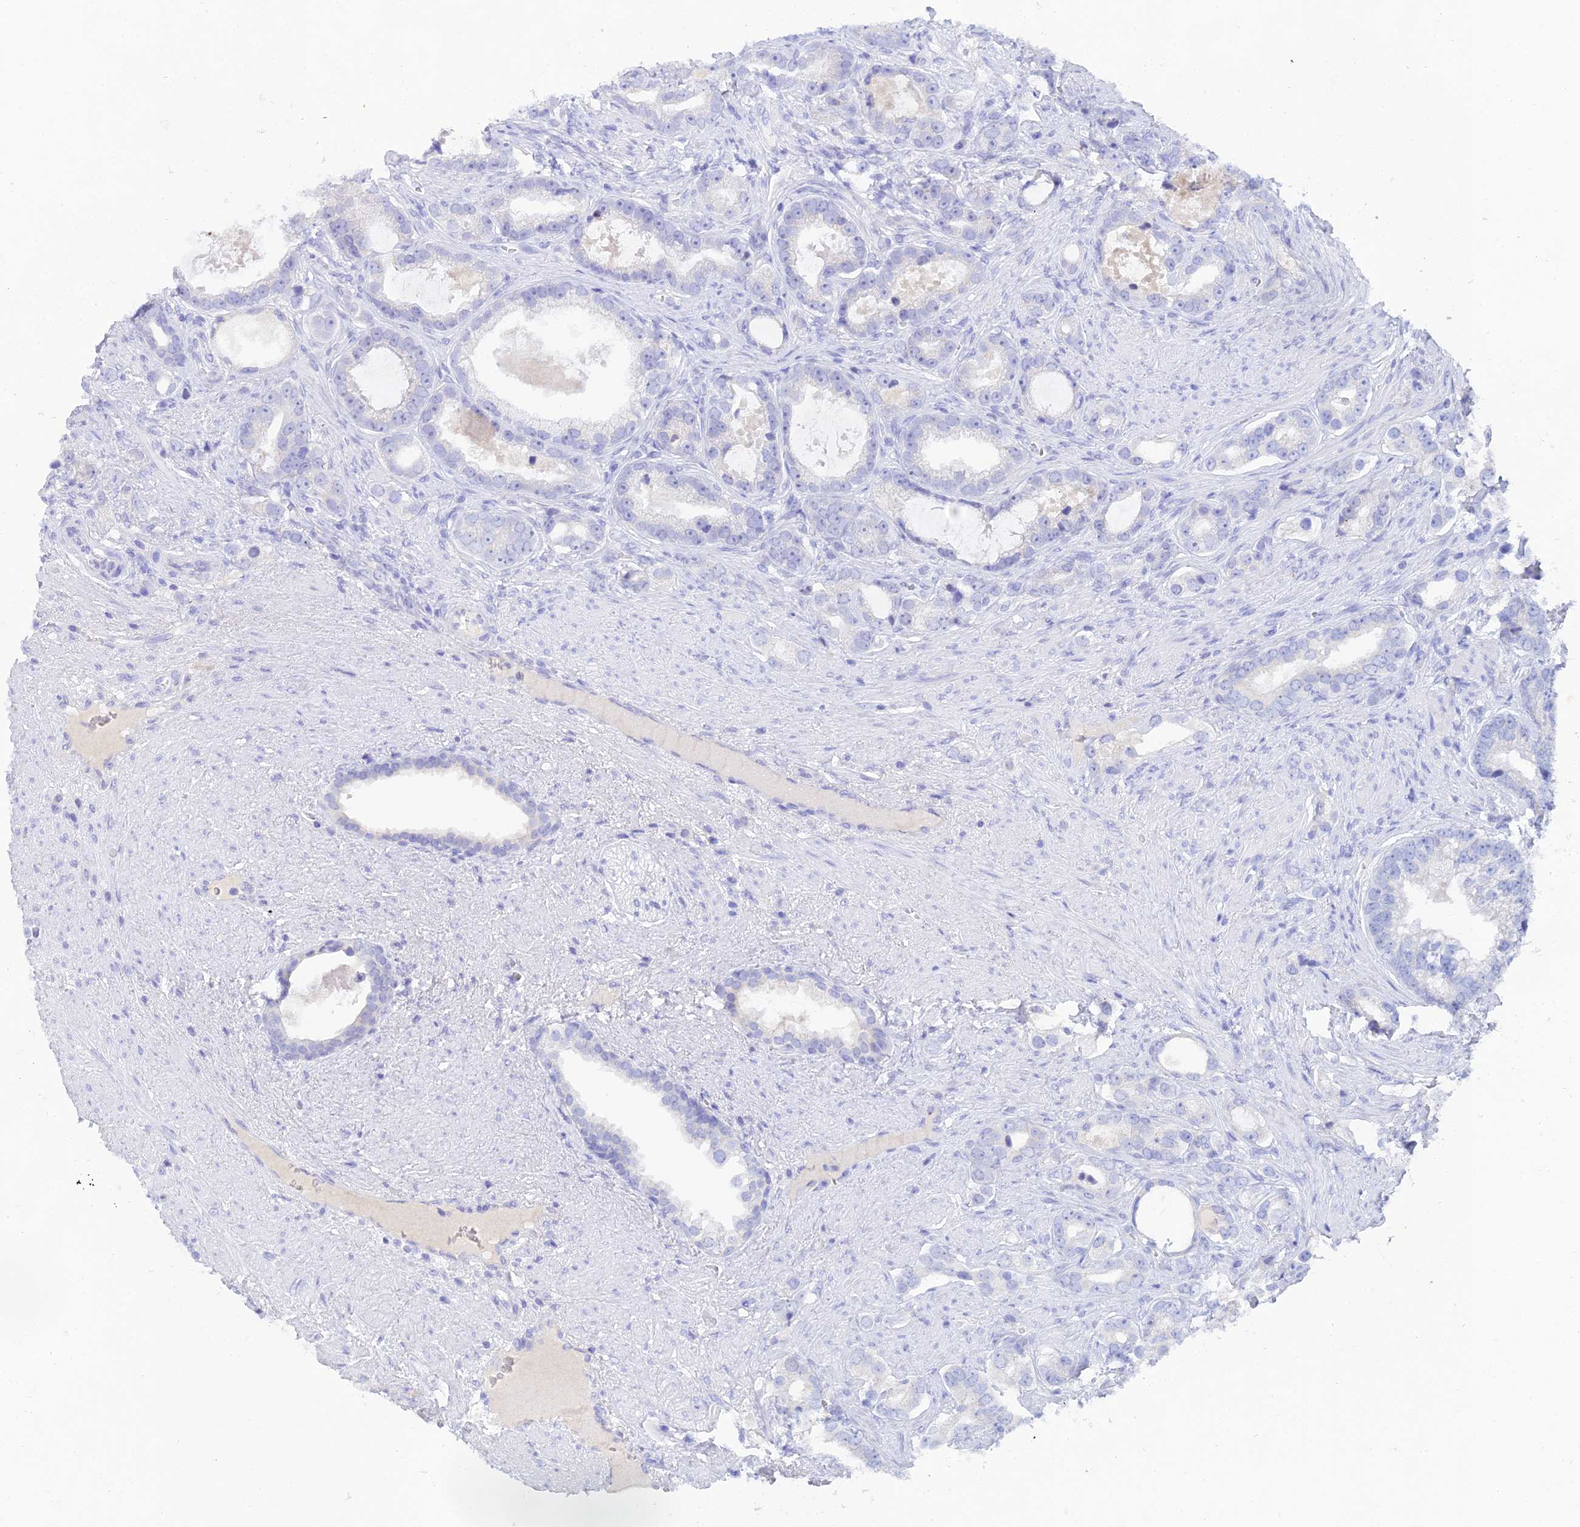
{"staining": {"intensity": "negative", "quantity": "none", "location": "none"}, "tissue": "prostate cancer", "cell_type": "Tumor cells", "image_type": "cancer", "snomed": [{"axis": "morphology", "description": "Adenocarcinoma, High grade"}, {"axis": "topography", "description": "Prostate"}], "caption": "Micrograph shows no significant protein staining in tumor cells of prostate cancer.", "gene": "REG1A", "patient": {"sex": "male", "age": 67}}